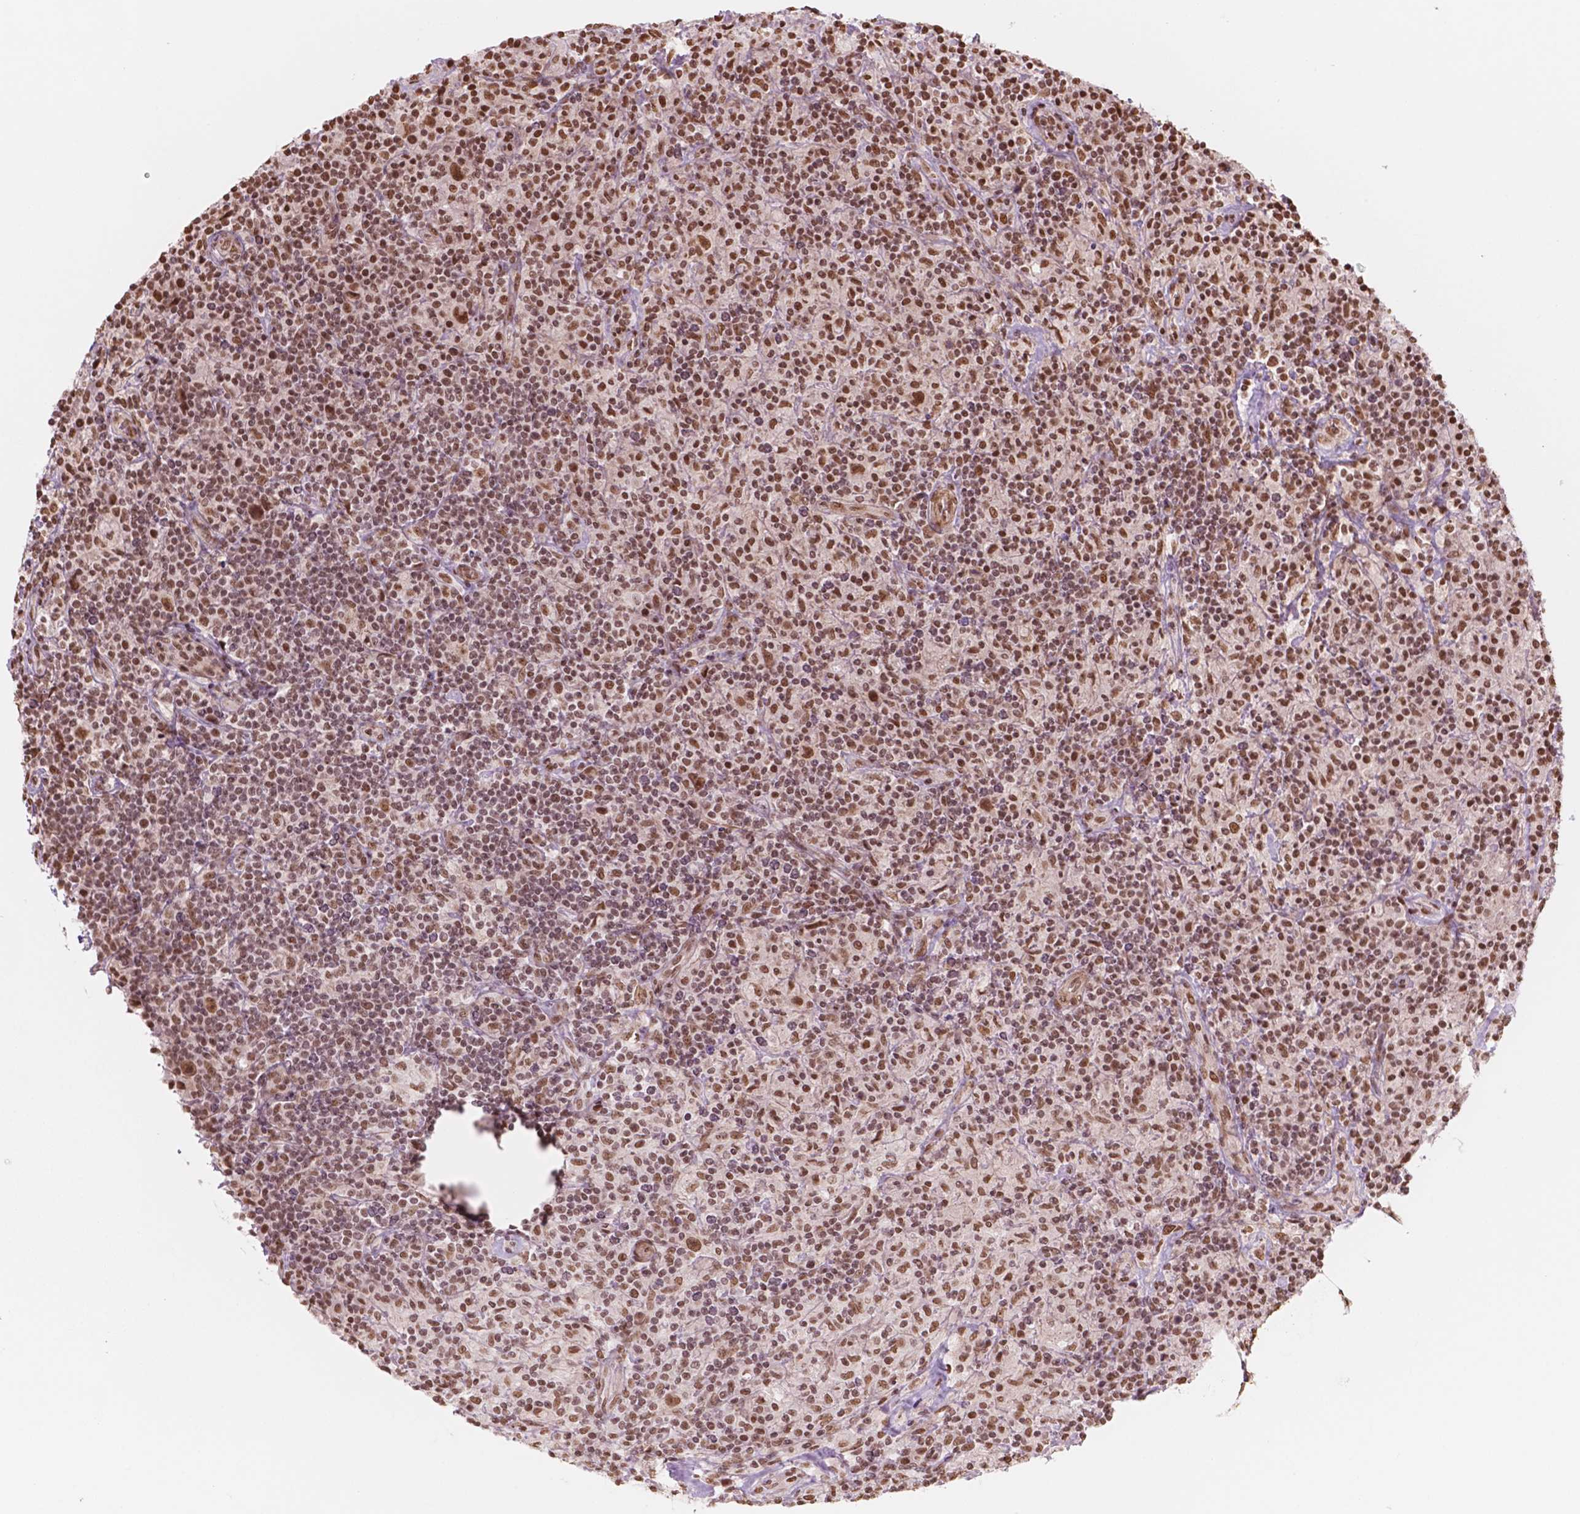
{"staining": {"intensity": "moderate", "quantity": ">75%", "location": "nuclear"}, "tissue": "lymphoma", "cell_type": "Tumor cells", "image_type": "cancer", "snomed": [{"axis": "morphology", "description": "Hodgkin's disease, NOS"}, {"axis": "topography", "description": "Lymph node"}], "caption": "High-magnification brightfield microscopy of lymphoma stained with DAB (3,3'-diaminobenzidine) (brown) and counterstained with hematoxylin (blue). tumor cells exhibit moderate nuclear expression is identified in about>75% of cells.", "gene": "GTF3C5", "patient": {"sex": "male", "age": 70}}